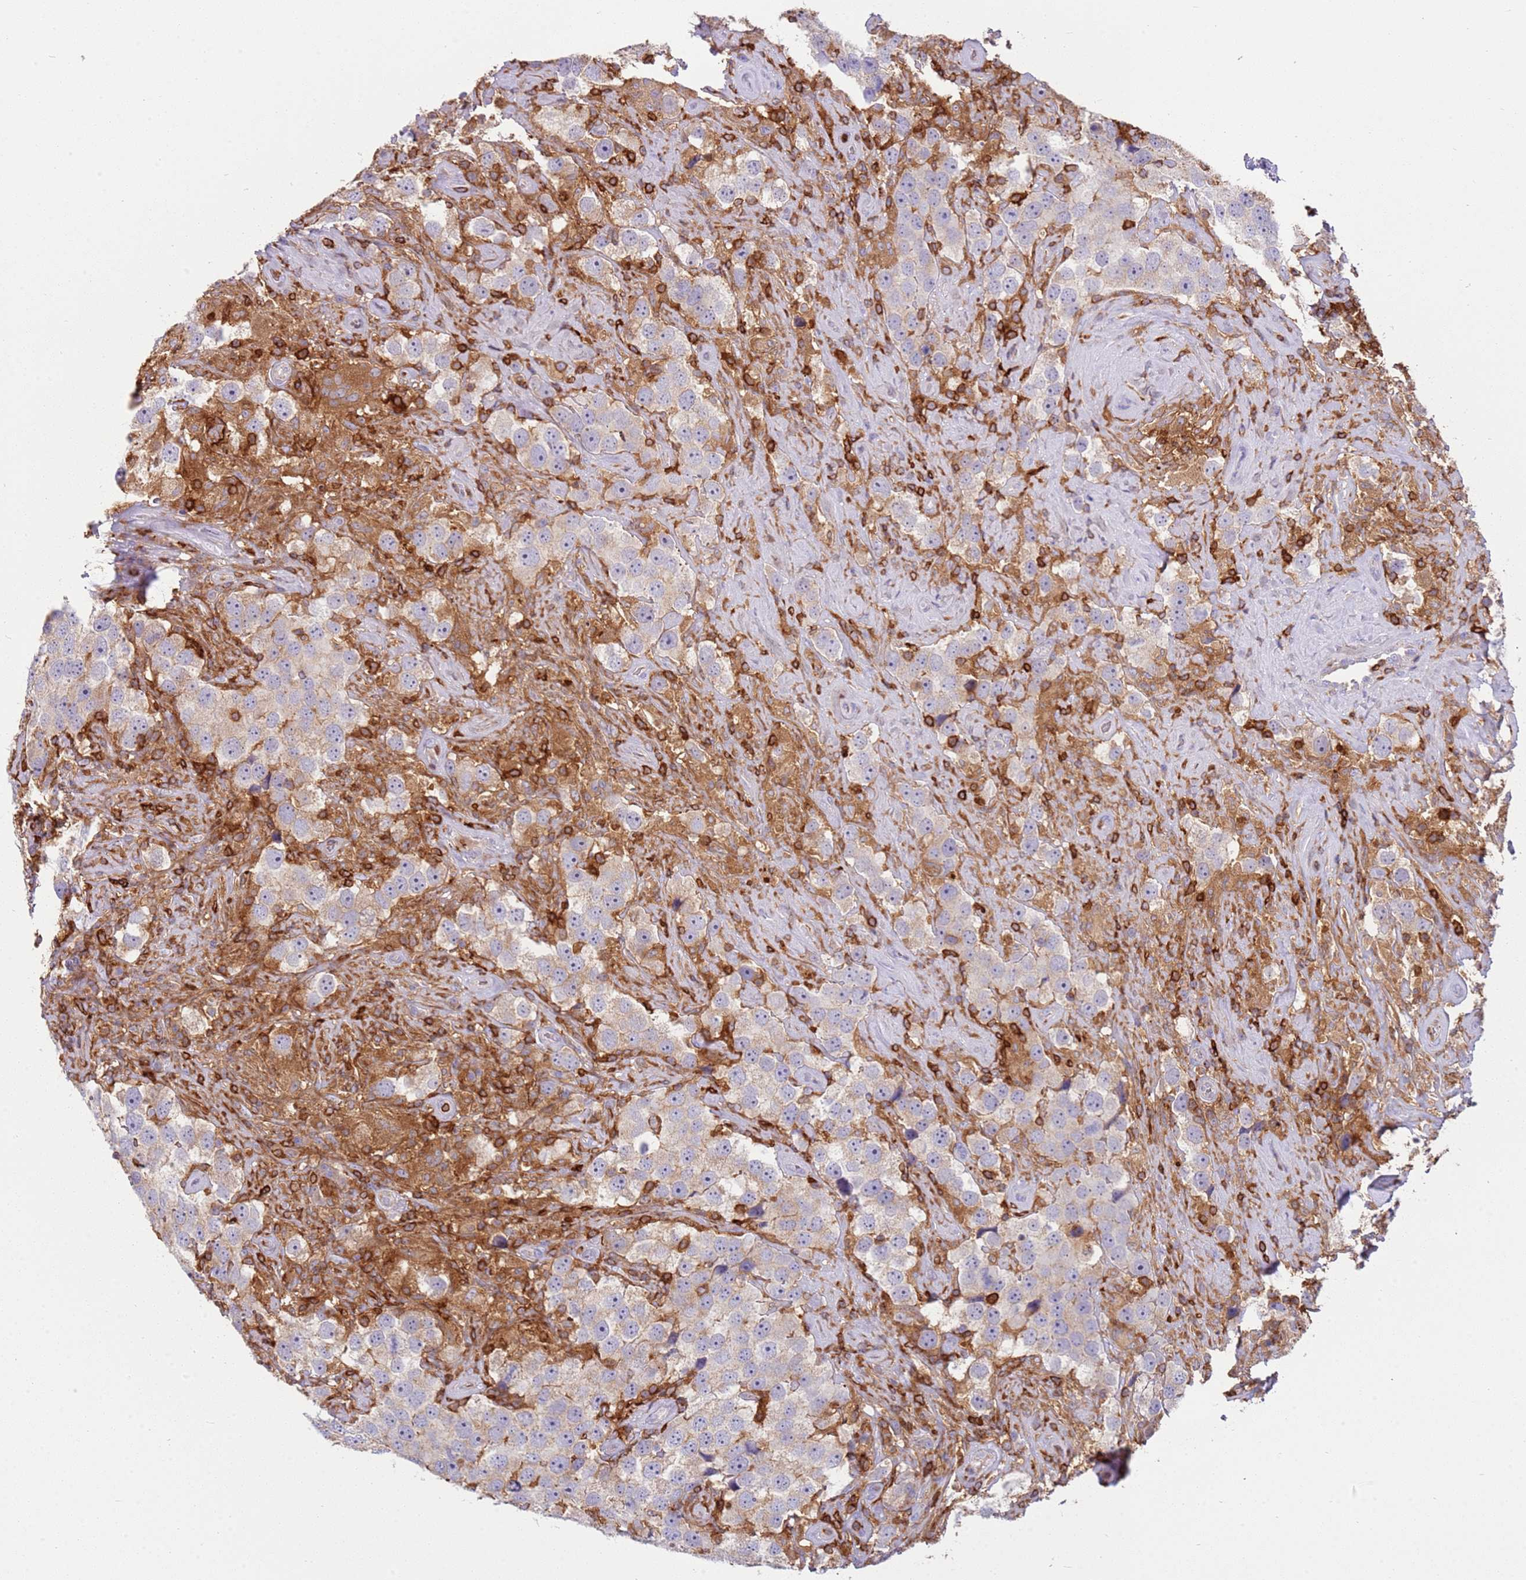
{"staining": {"intensity": "moderate", "quantity": "25%-75%", "location": "cytoplasmic/membranous"}, "tissue": "testis cancer", "cell_type": "Tumor cells", "image_type": "cancer", "snomed": [{"axis": "morphology", "description": "Seminoma, NOS"}, {"axis": "topography", "description": "Testis"}], "caption": "Testis cancer was stained to show a protein in brown. There is medium levels of moderate cytoplasmic/membranous positivity in approximately 25%-75% of tumor cells.", "gene": "TTPAL", "patient": {"sex": "male", "age": 49}}